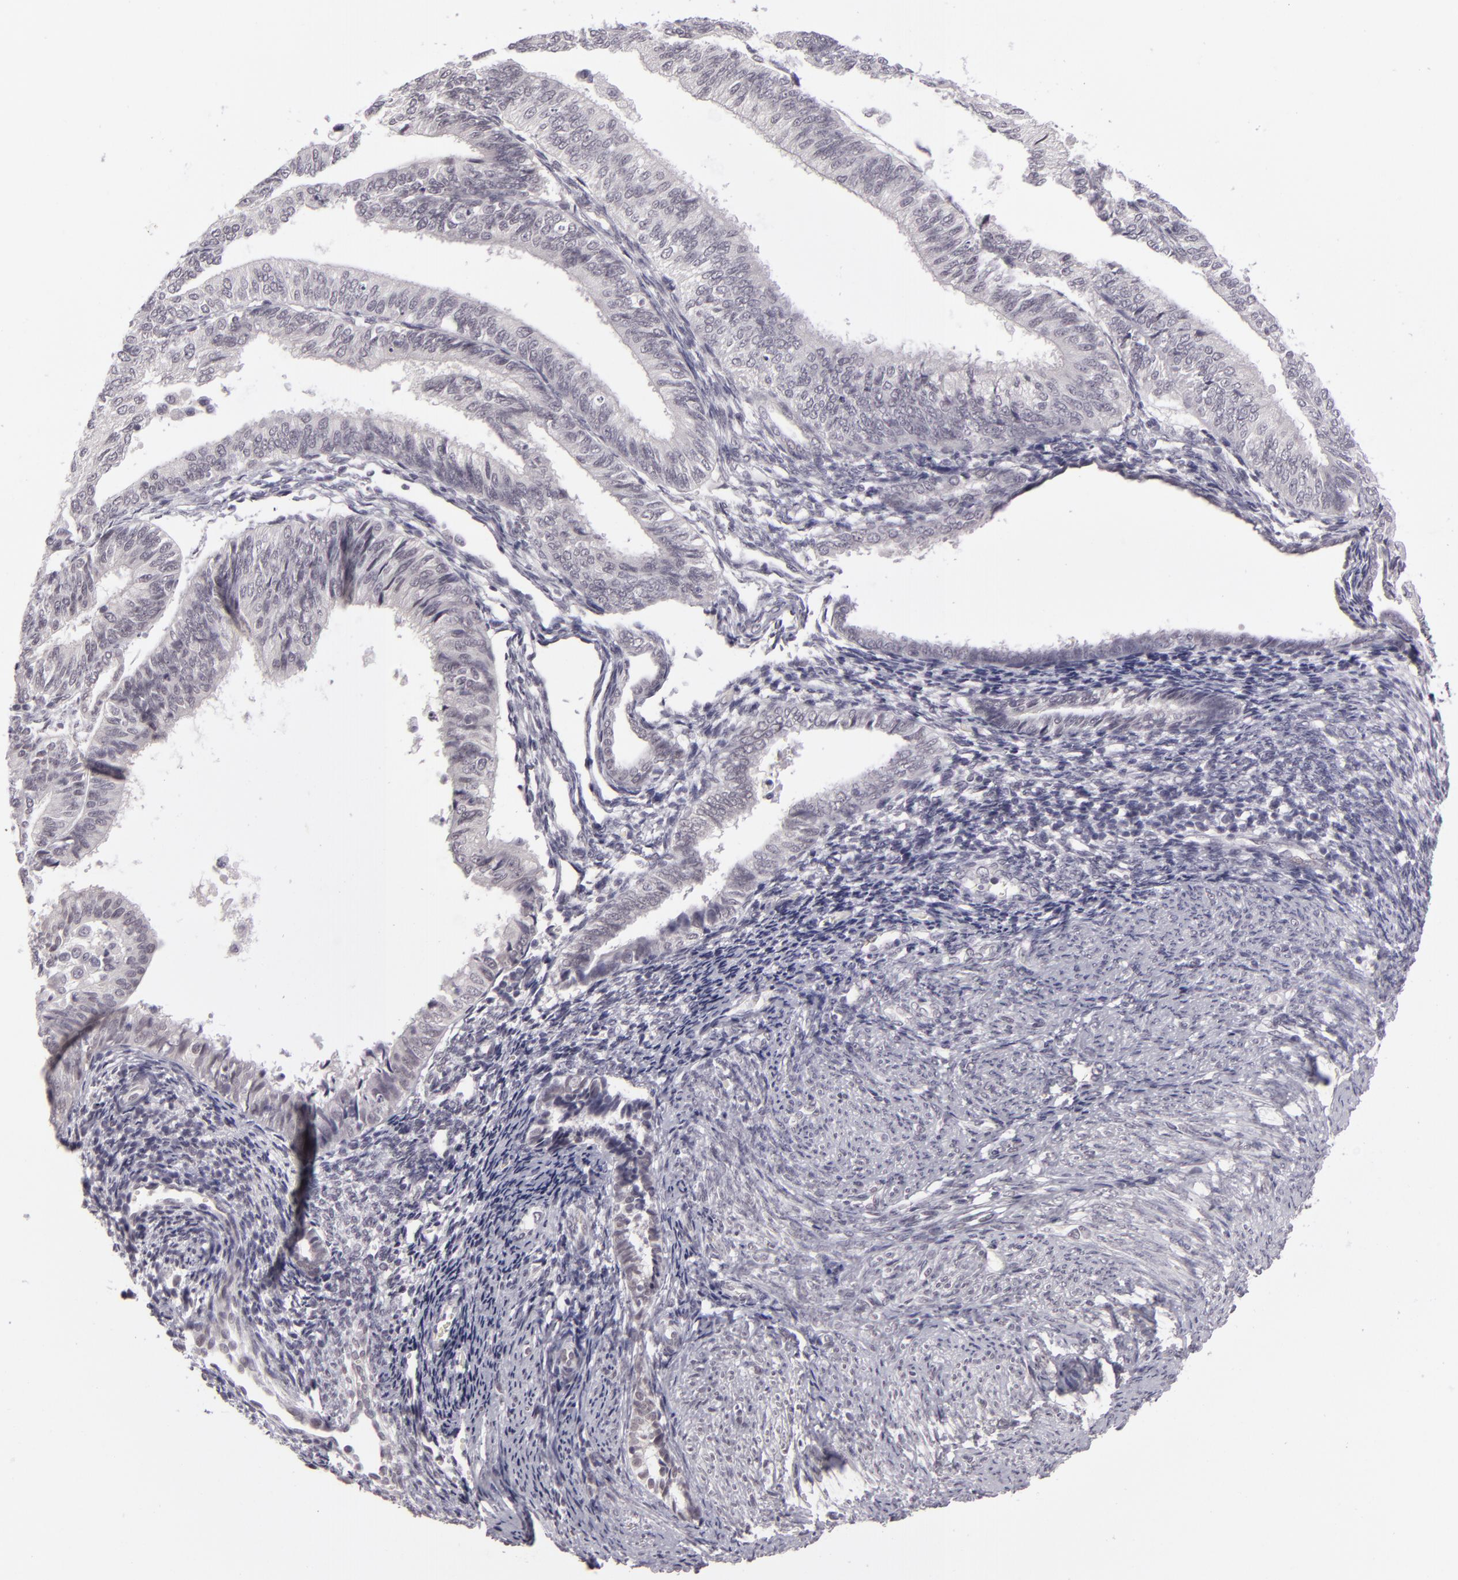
{"staining": {"intensity": "negative", "quantity": "none", "location": "none"}, "tissue": "endometrial cancer", "cell_type": "Tumor cells", "image_type": "cancer", "snomed": [{"axis": "morphology", "description": "Adenocarcinoma, NOS"}, {"axis": "topography", "description": "Endometrium"}], "caption": "Protein analysis of adenocarcinoma (endometrial) displays no significant expression in tumor cells. (IHC, brightfield microscopy, high magnification).", "gene": "ZNF205", "patient": {"sex": "female", "age": 55}}